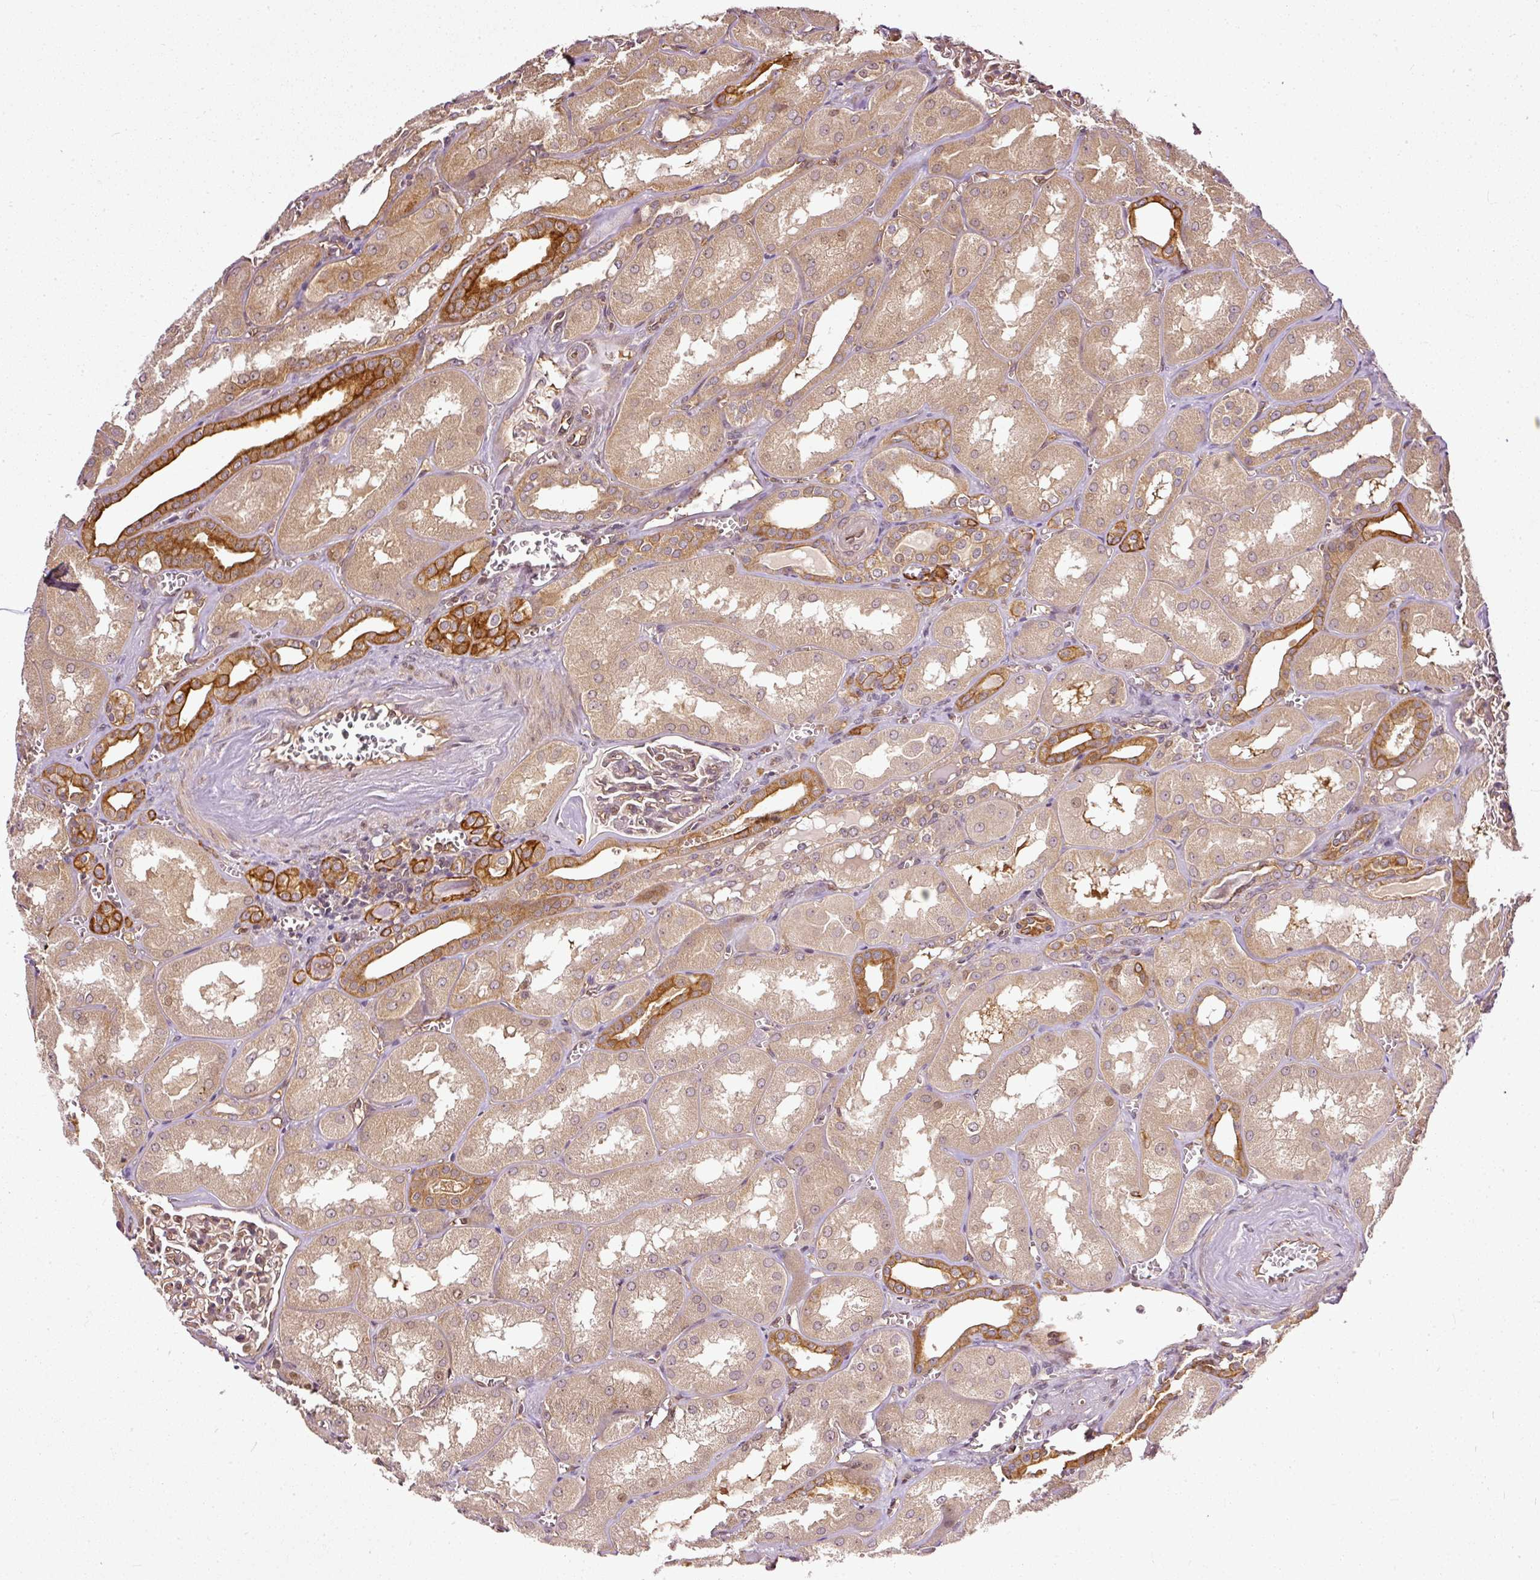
{"staining": {"intensity": "moderate", "quantity": "<25%", "location": "cytoplasmic/membranous"}, "tissue": "kidney", "cell_type": "Cells in glomeruli", "image_type": "normal", "snomed": [{"axis": "morphology", "description": "Normal tissue, NOS"}, {"axis": "topography", "description": "Kidney"}], "caption": "The micrograph reveals a brown stain indicating the presence of a protein in the cytoplasmic/membranous of cells in glomeruli in kidney. Using DAB (3,3'-diaminobenzidine) (brown) and hematoxylin (blue) stains, captured at high magnification using brightfield microscopy.", "gene": "MIF4GD", "patient": {"sex": "male", "age": 61}}